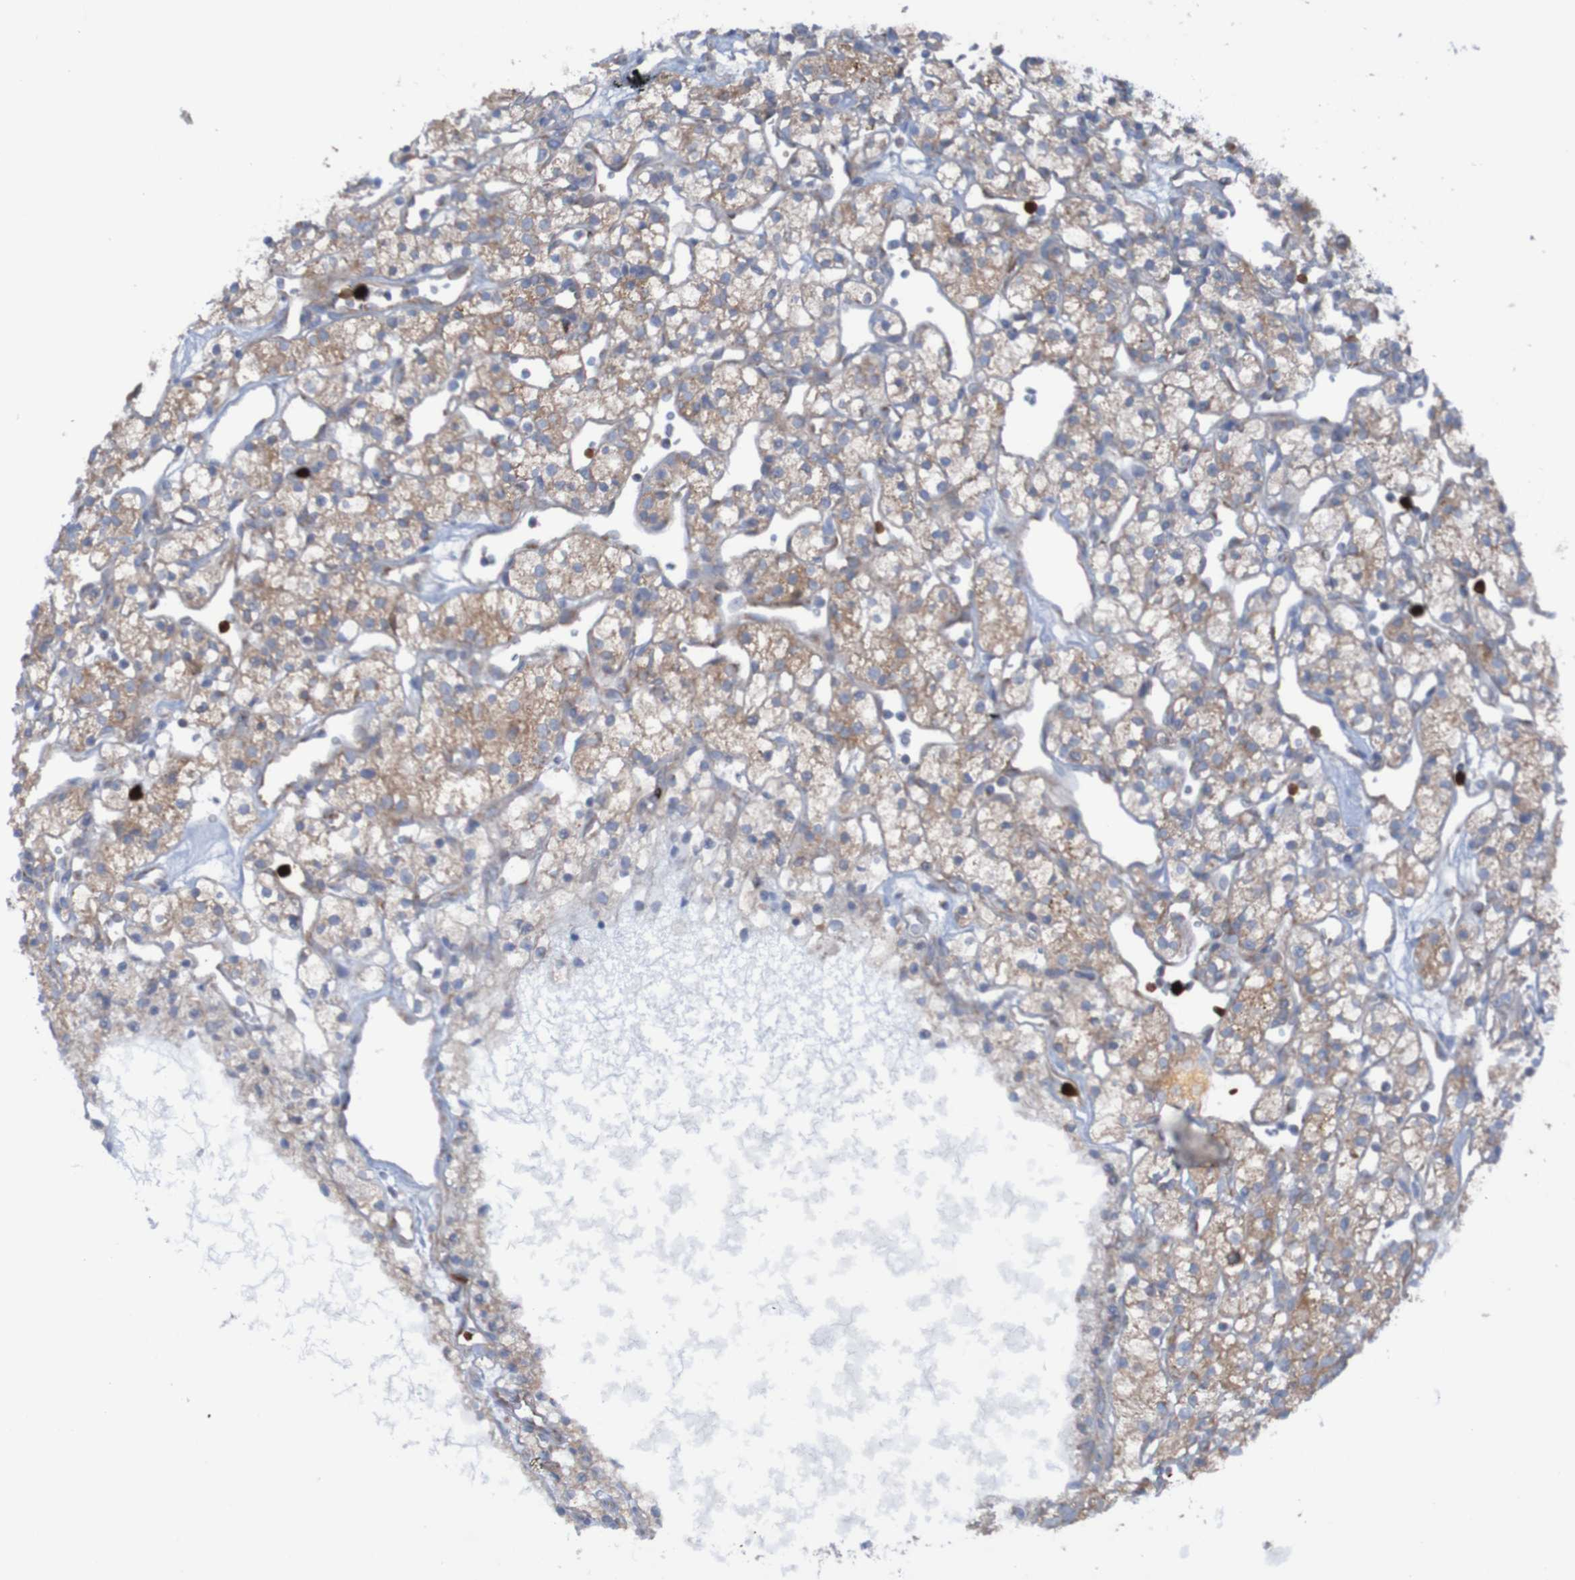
{"staining": {"intensity": "weak", "quantity": ">75%", "location": "cytoplasmic/membranous"}, "tissue": "renal cancer", "cell_type": "Tumor cells", "image_type": "cancer", "snomed": [{"axis": "morphology", "description": "Adenocarcinoma, NOS"}, {"axis": "topography", "description": "Kidney"}], "caption": "Immunohistochemical staining of human renal cancer (adenocarcinoma) shows low levels of weak cytoplasmic/membranous staining in about >75% of tumor cells.", "gene": "PARP4", "patient": {"sex": "female", "age": 60}}